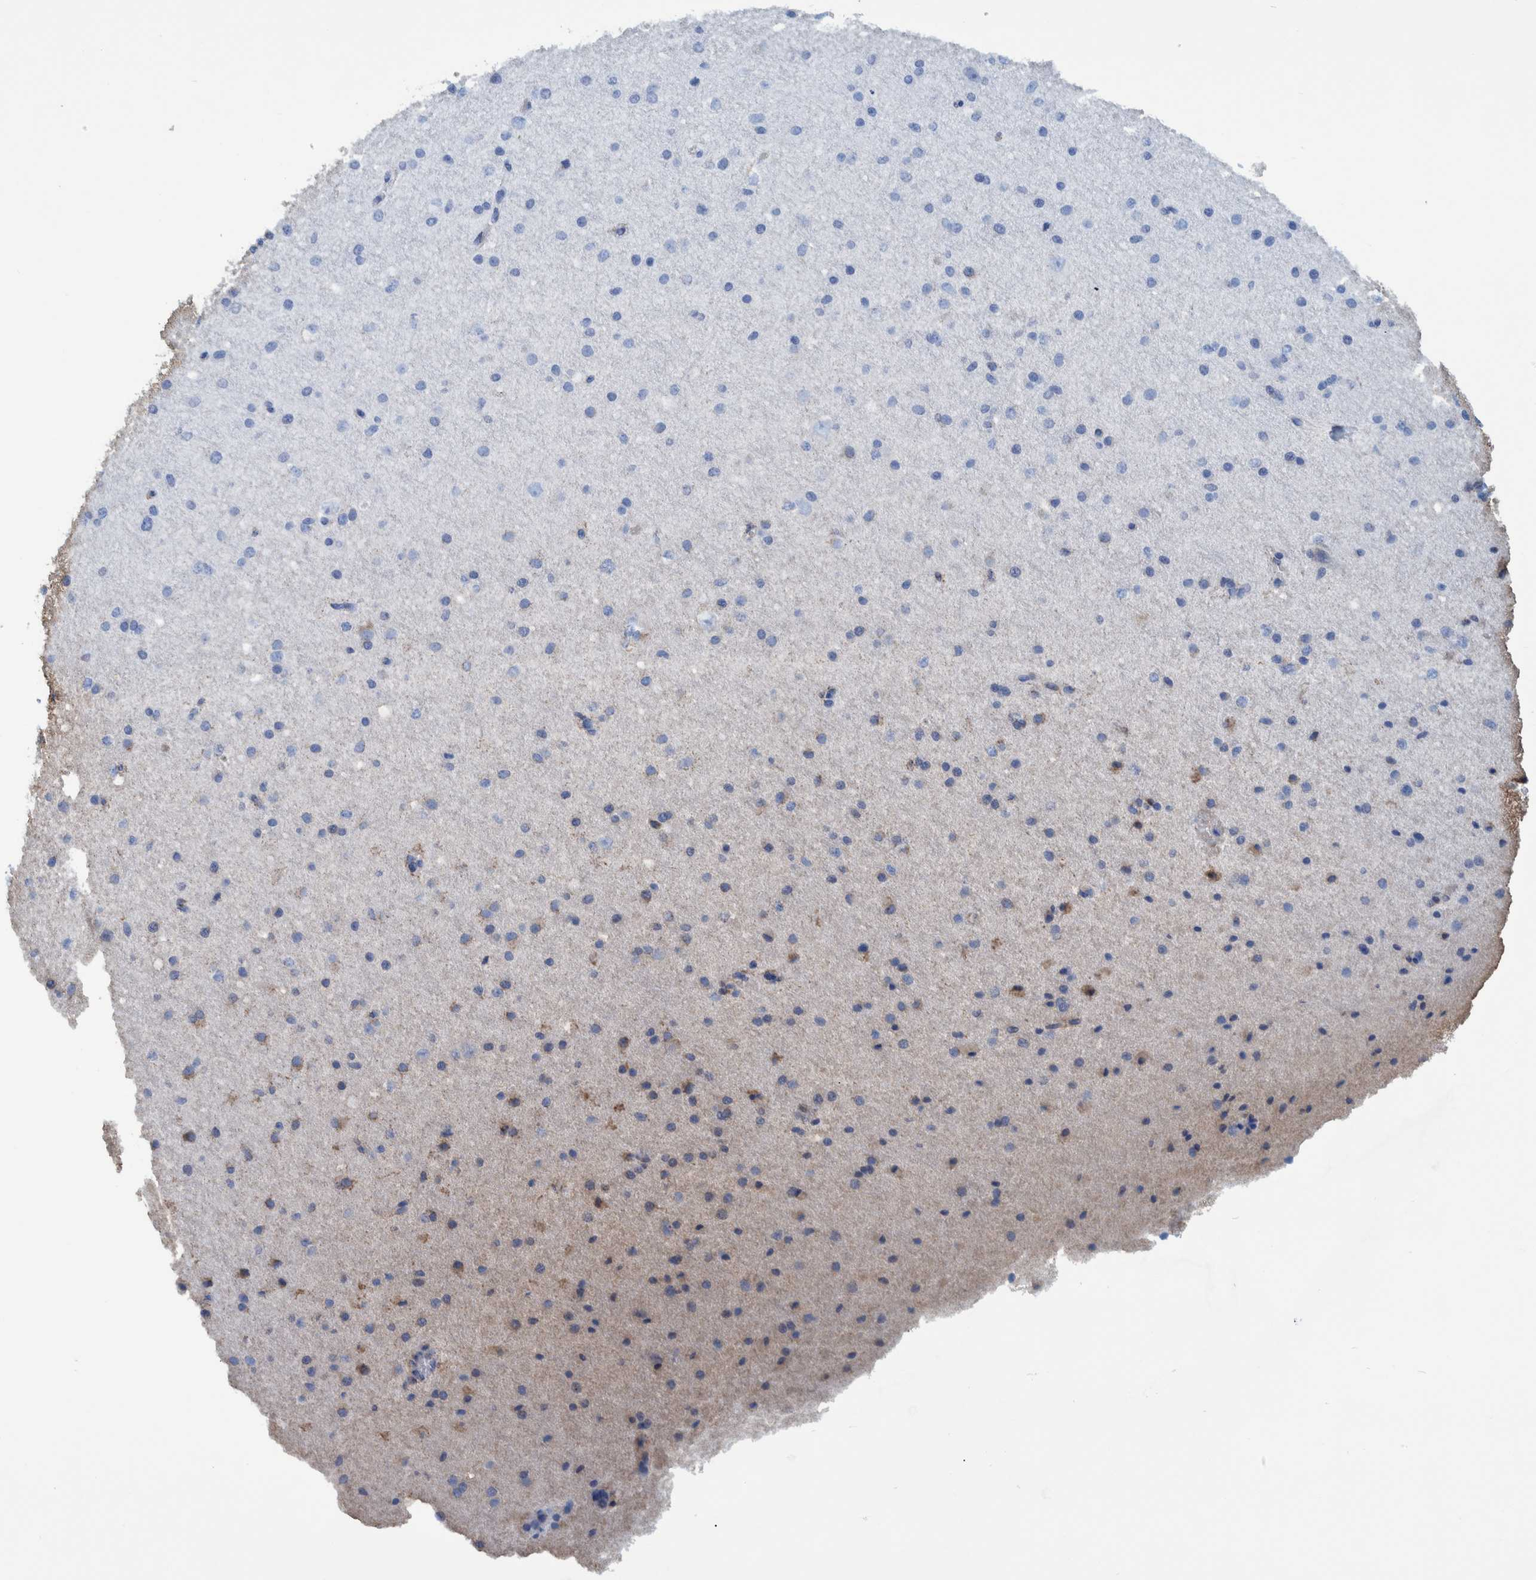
{"staining": {"intensity": "negative", "quantity": "none", "location": "none"}, "tissue": "cerebral cortex", "cell_type": "Endothelial cells", "image_type": "normal", "snomed": [{"axis": "morphology", "description": "Normal tissue, NOS"}, {"axis": "morphology", "description": "Developmental malformation"}, {"axis": "topography", "description": "Cerebral cortex"}], "caption": "Immunohistochemistry histopathology image of normal human cerebral cortex stained for a protein (brown), which reveals no staining in endothelial cells. (Immunohistochemistry (ihc), brightfield microscopy, high magnification).", "gene": "BZW2", "patient": {"sex": "female", "age": 30}}